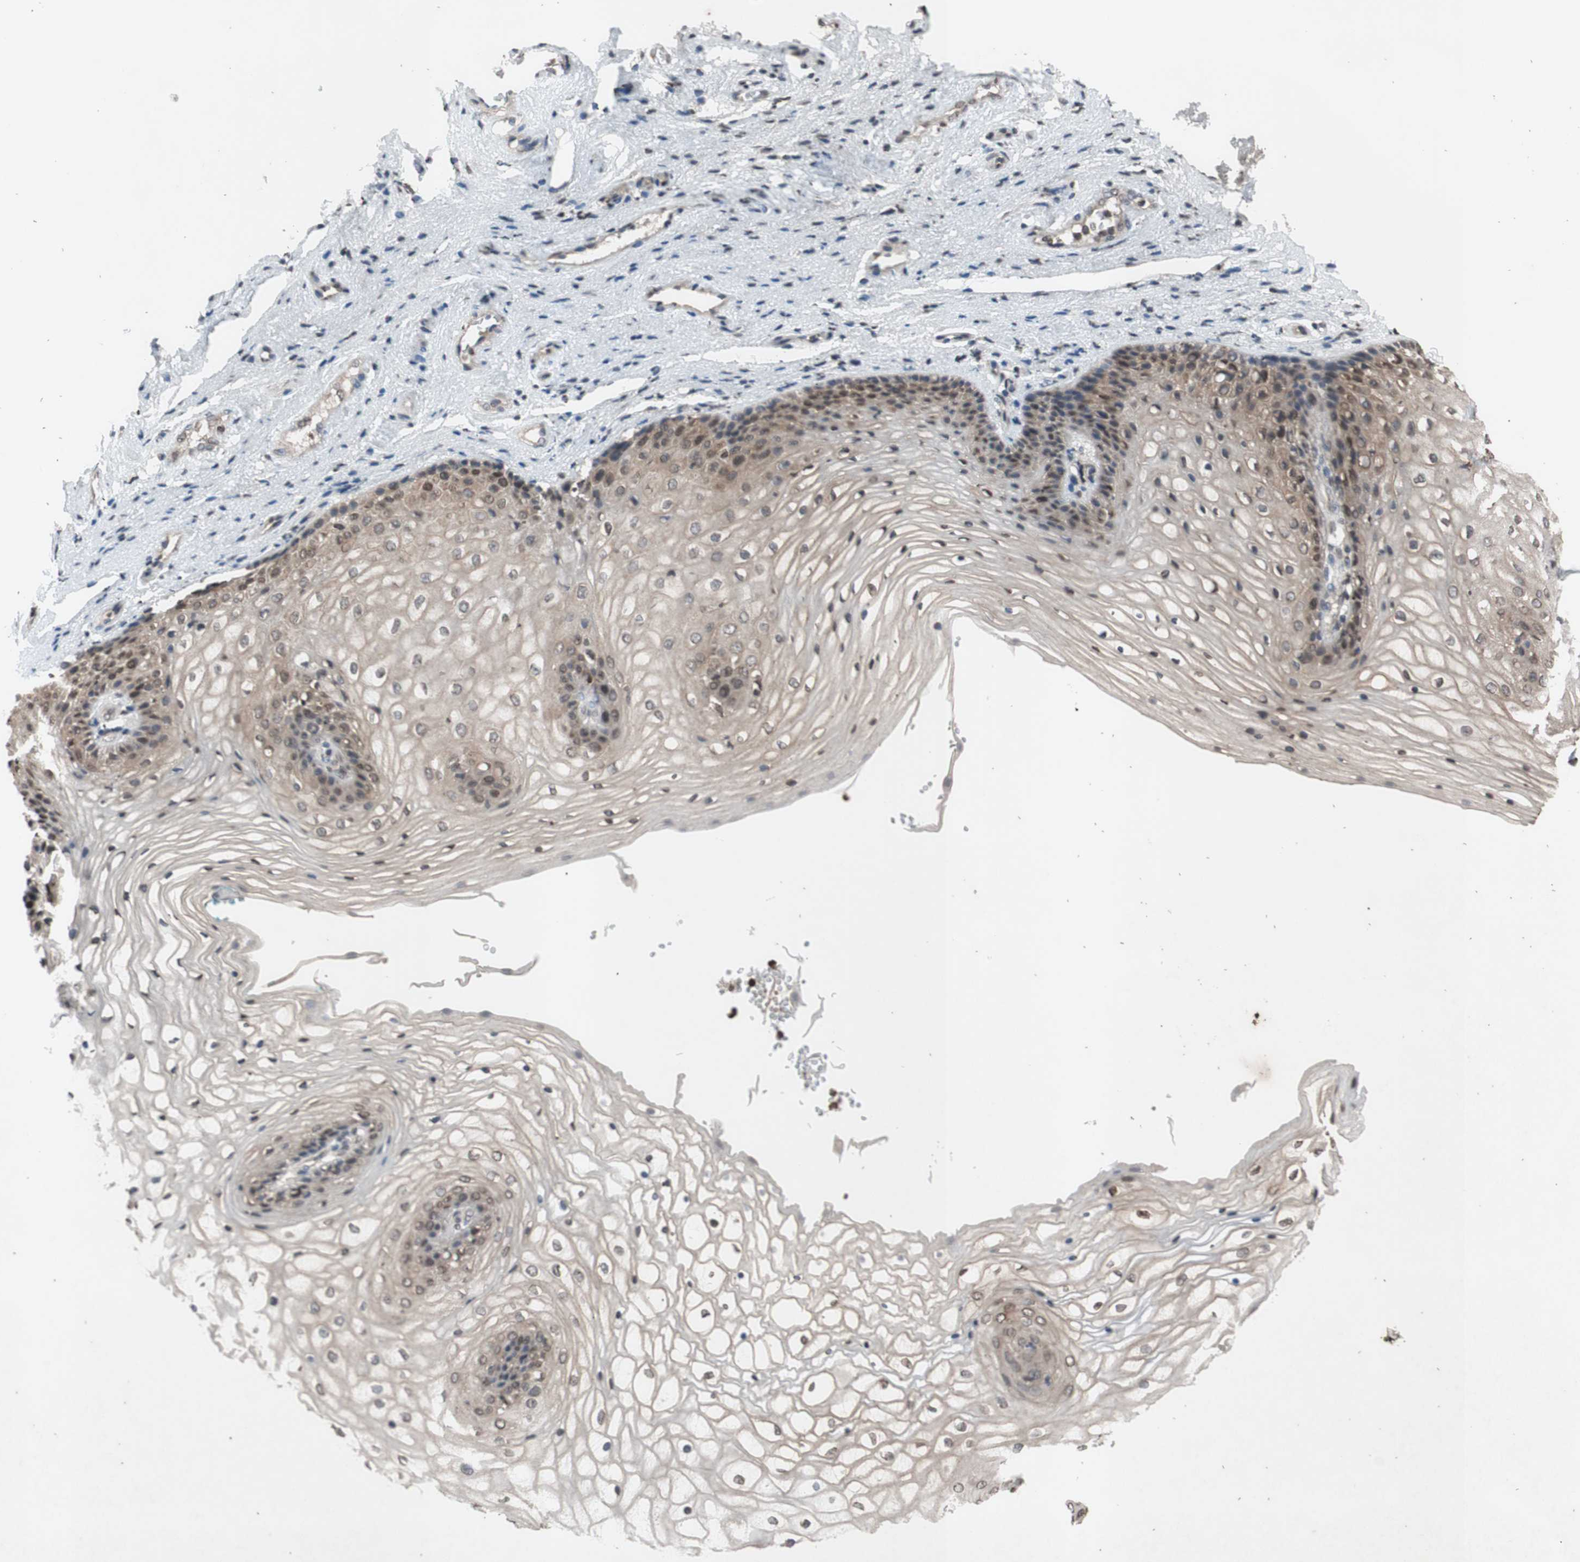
{"staining": {"intensity": "moderate", "quantity": "<25%", "location": "nuclear"}, "tissue": "vagina", "cell_type": "Squamous epithelial cells", "image_type": "normal", "snomed": [{"axis": "morphology", "description": "Normal tissue, NOS"}, {"axis": "topography", "description": "Vagina"}], "caption": "IHC (DAB) staining of benign human vagina exhibits moderate nuclear protein expression in approximately <25% of squamous epithelial cells.", "gene": "MCM6", "patient": {"sex": "female", "age": 34}}